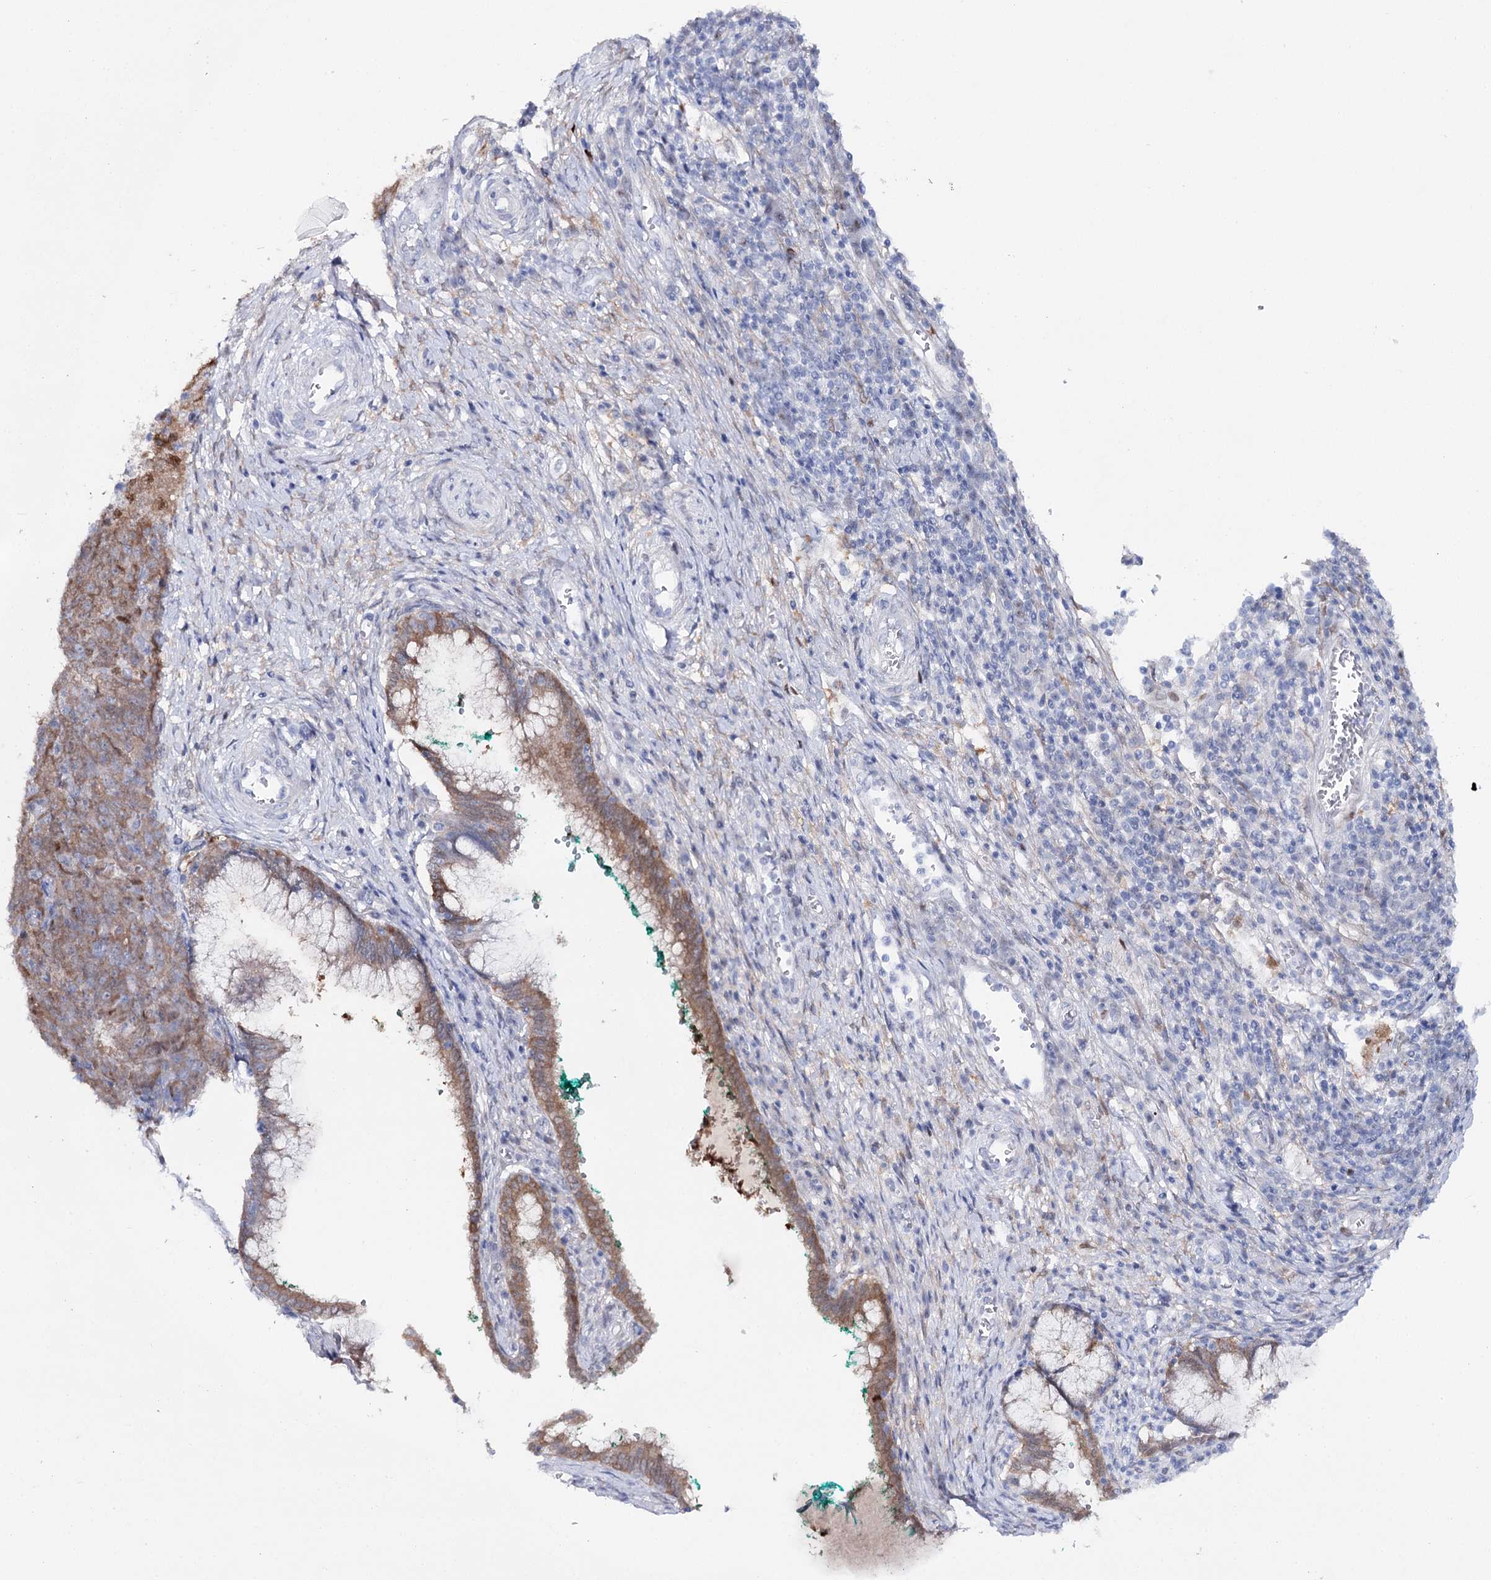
{"staining": {"intensity": "moderate", "quantity": "<25%", "location": "cytoplasmic/membranous"}, "tissue": "cervix", "cell_type": "Glandular cells", "image_type": "normal", "snomed": [{"axis": "morphology", "description": "Normal tissue, NOS"}, {"axis": "morphology", "description": "Adenocarcinoma, NOS"}, {"axis": "topography", "description": "Cervix"}], "caption": "IHC of benign human cervix displays low levels of moderate cytoplasmic/membranous staining in about <25% of glandular cells. Nuclei are stained in blue.", "gene": "UGDH", "patient": {"sex": "female", "age": 29}}